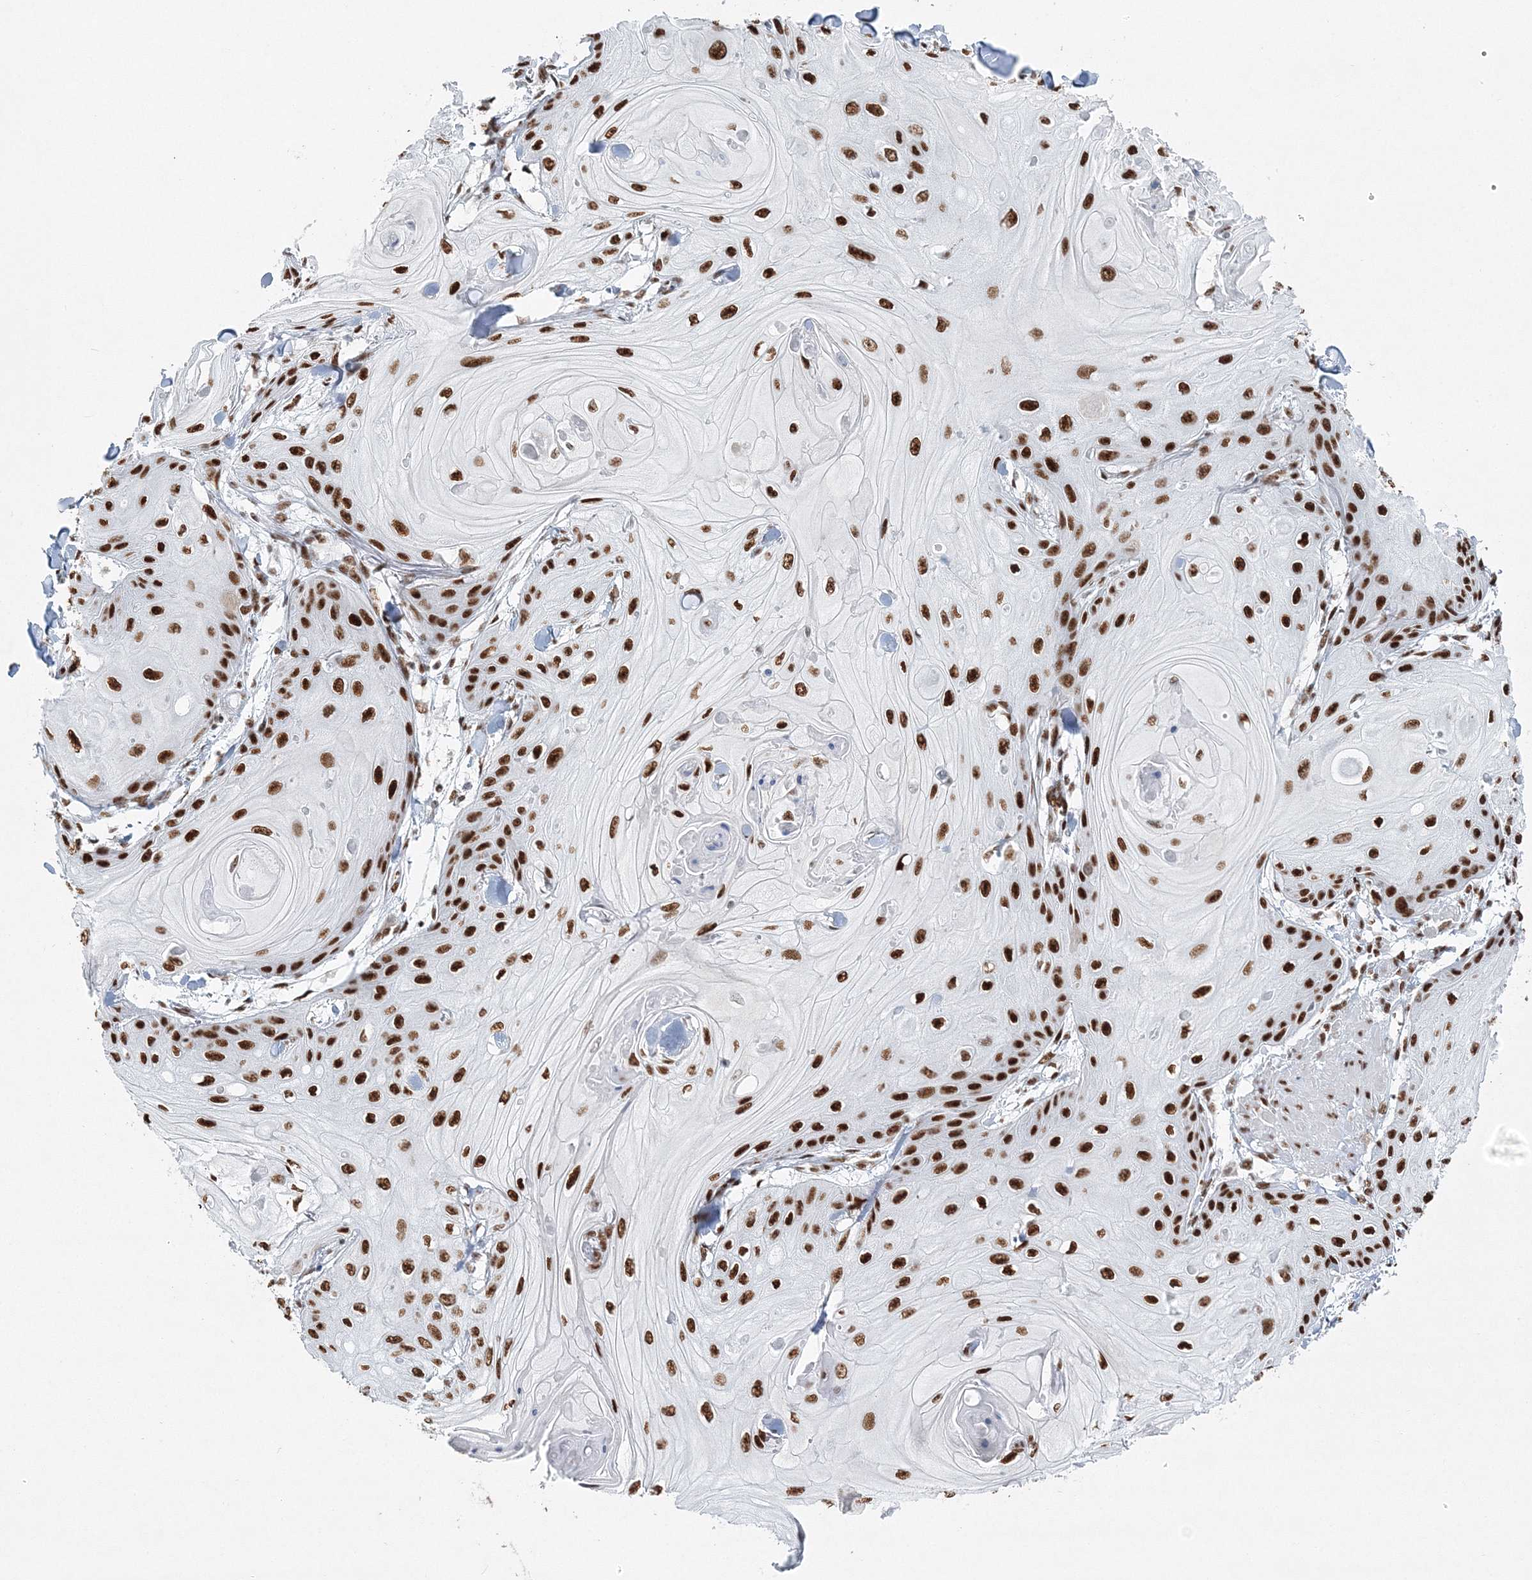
{"staining": {"intensity": "strong", "quantity": ">75%", "location": "nuclear"}, "tissue": "skin cancer", "cell_type": "Tumor cells", "image_type": "cancer", "snomed": [{"axis": "morphology", "description": "Squamous cell carcinoma, NOS"}, {"axis": "topography", "description": "Skin"}], "caption": "A brown stain labels strong nuclear expression of a protein in human skin squamous cell carcinoma tumor cells. The staining was performed using DAB (3,3'-diaminobenzidine) to visualize the protein expression in brown, while the nuclei were stained in blue with hematoxylin (Magnification: 20x).", "gene": "QRICH1", "patient": {"sex": "male", "age": 74}}